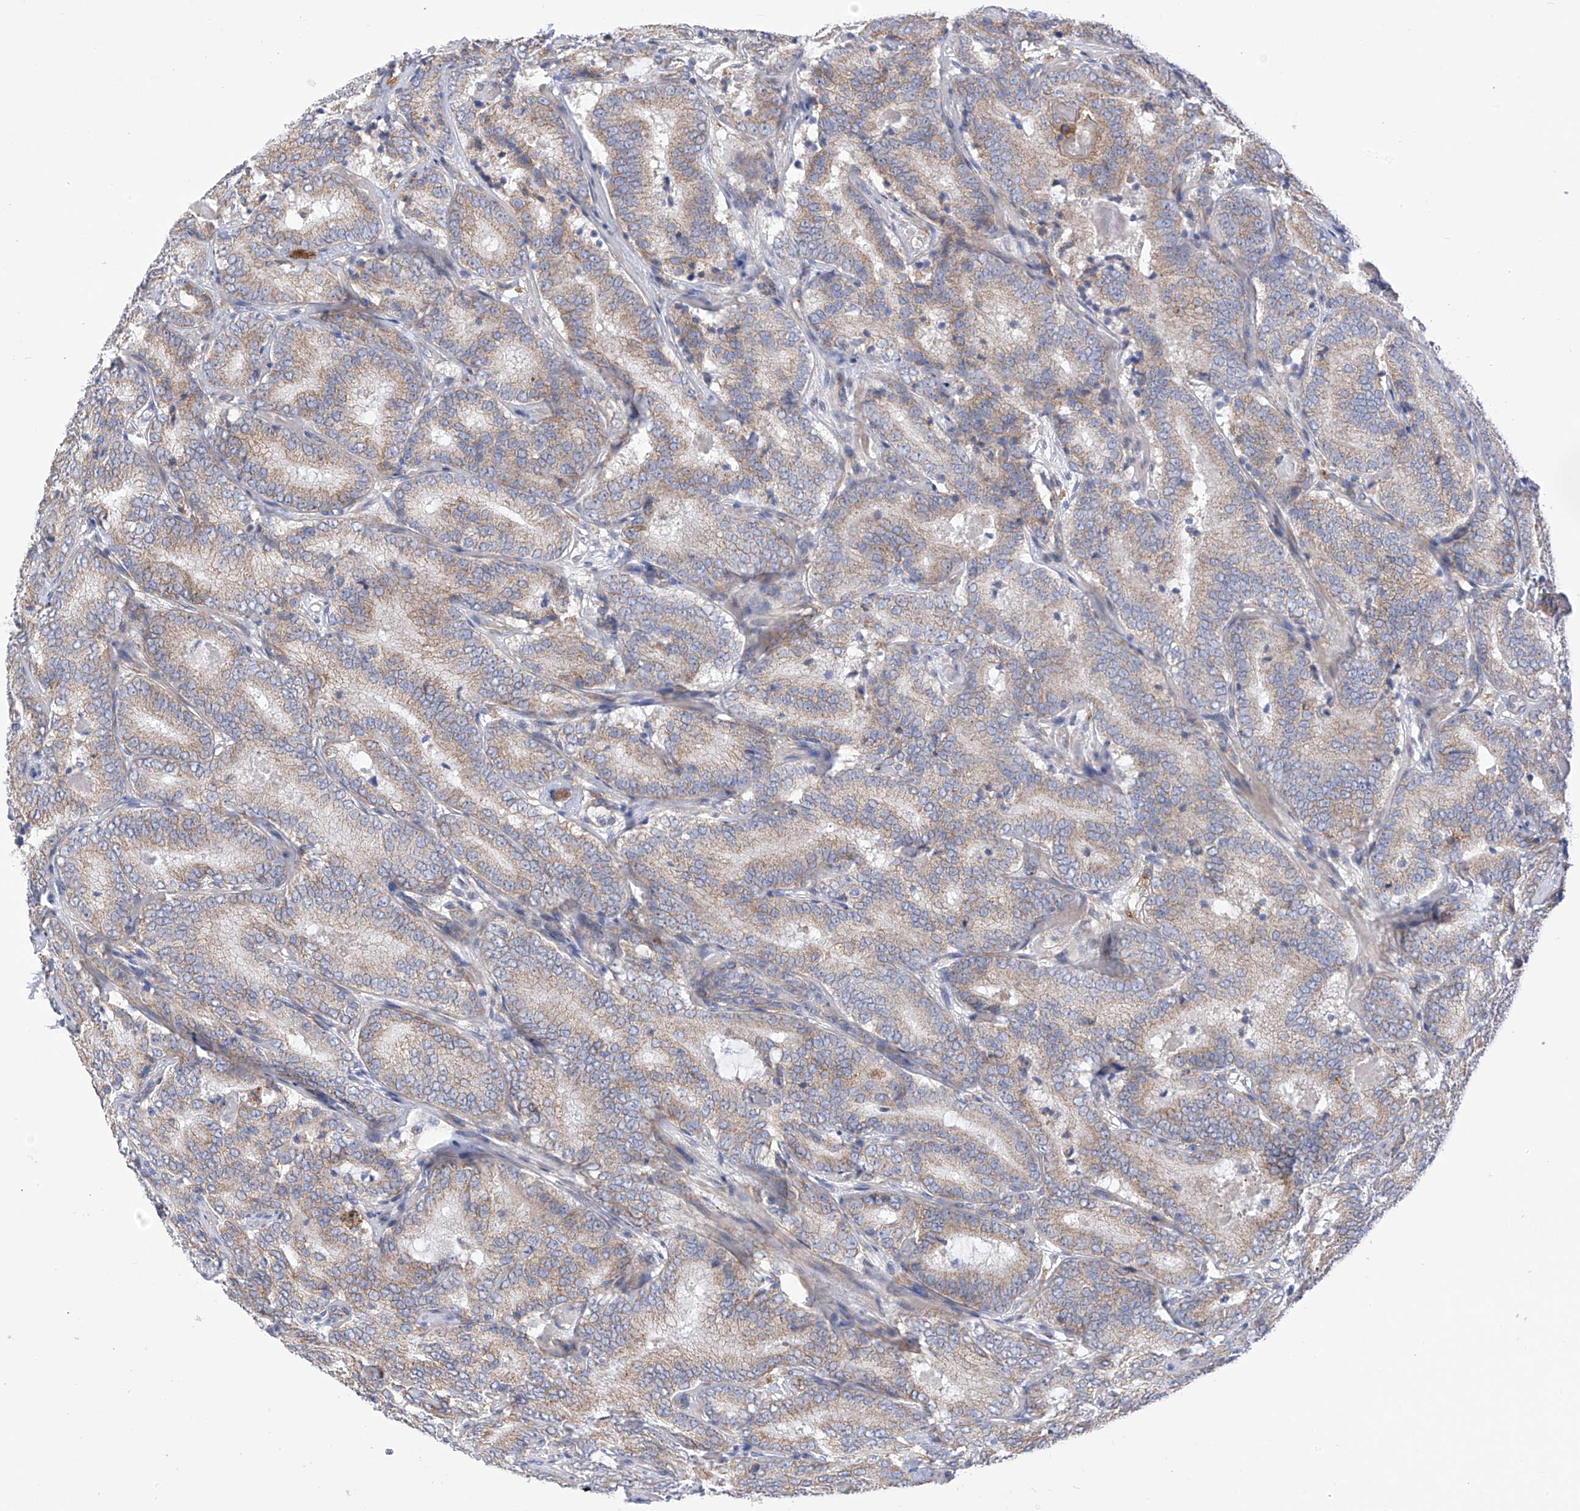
{"staining": {"intensity": "weak", "quantity": ">75%", "location": "cytoplasmic/membranous"}, "tissue": "prostate cancer", "cell_type": "Tumor cells", "image_type": "cancer", "snomed": [{"axis": "morphology", "description": "Adenocarcinoma, High grade"}, {"axis": "topography", "description": "Prostate"}], "caption": "Protein staining of prostate high-grade adenocarcinoma tissue demonstrates weak cytoplasmic/membranous positivity in approximately >75% of tumor cells. Nuclei are stained in blue.", "gene": "P2RX7", "patient": {"sex": "male", "age": 57}}